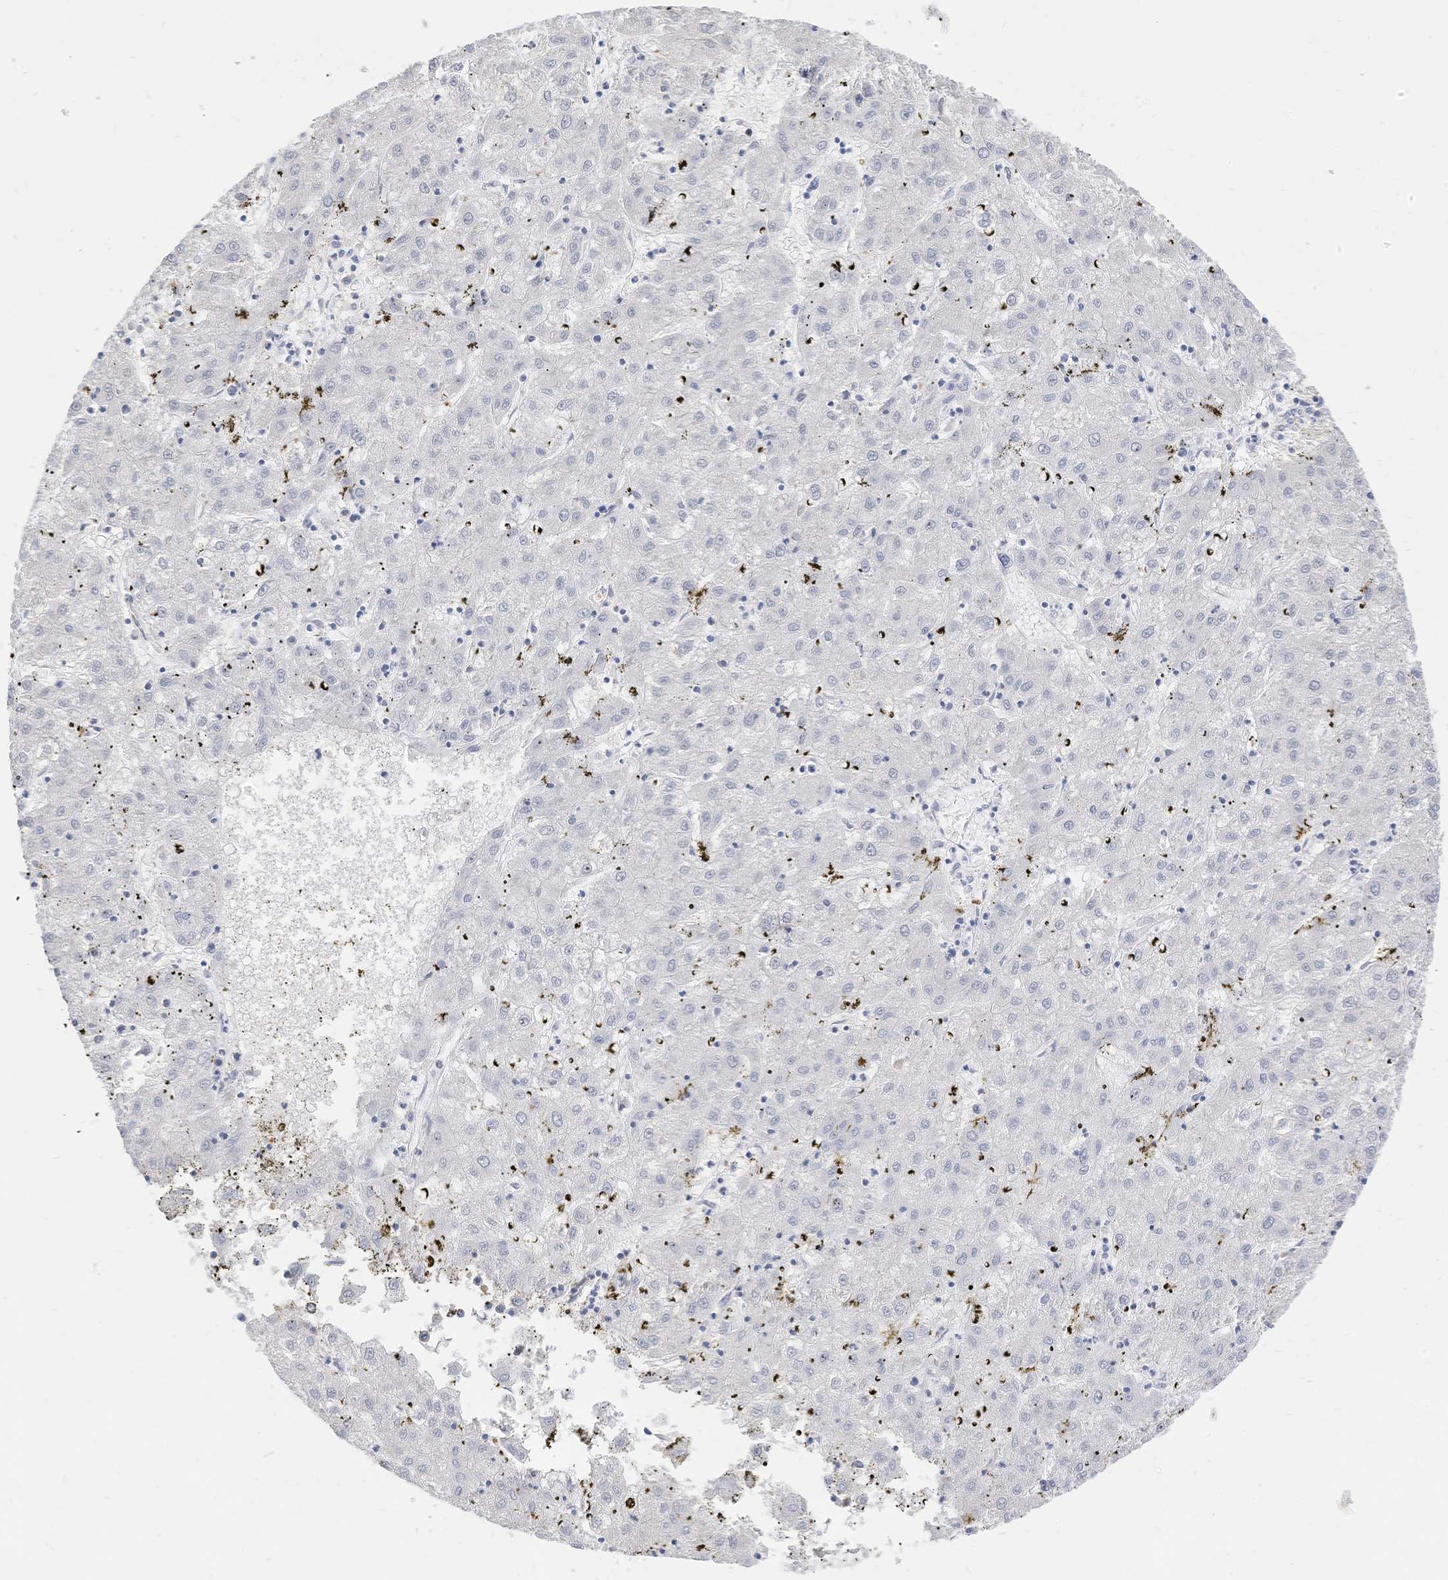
{"staining": {"intensity": "negative", "quantity": "none", "location": "none"}, "tissue": "liver cancer", "cell_type": "Tumor cells", "image_type": "cancer", "snomed": [{"axis": "morphology", "description": "Carcinoma, Hepatocellular, NOS"}, {"axis": "topography", "description": "Liver"}], "caption": "Human liver cancer (hepatocellular carcinoma) stained for a protein using immunohistochemistry (IHC) exhibits no staining in tumor cells.", "gene": "ATP13A1", "patient": {"sex": "male", "age": 72}}